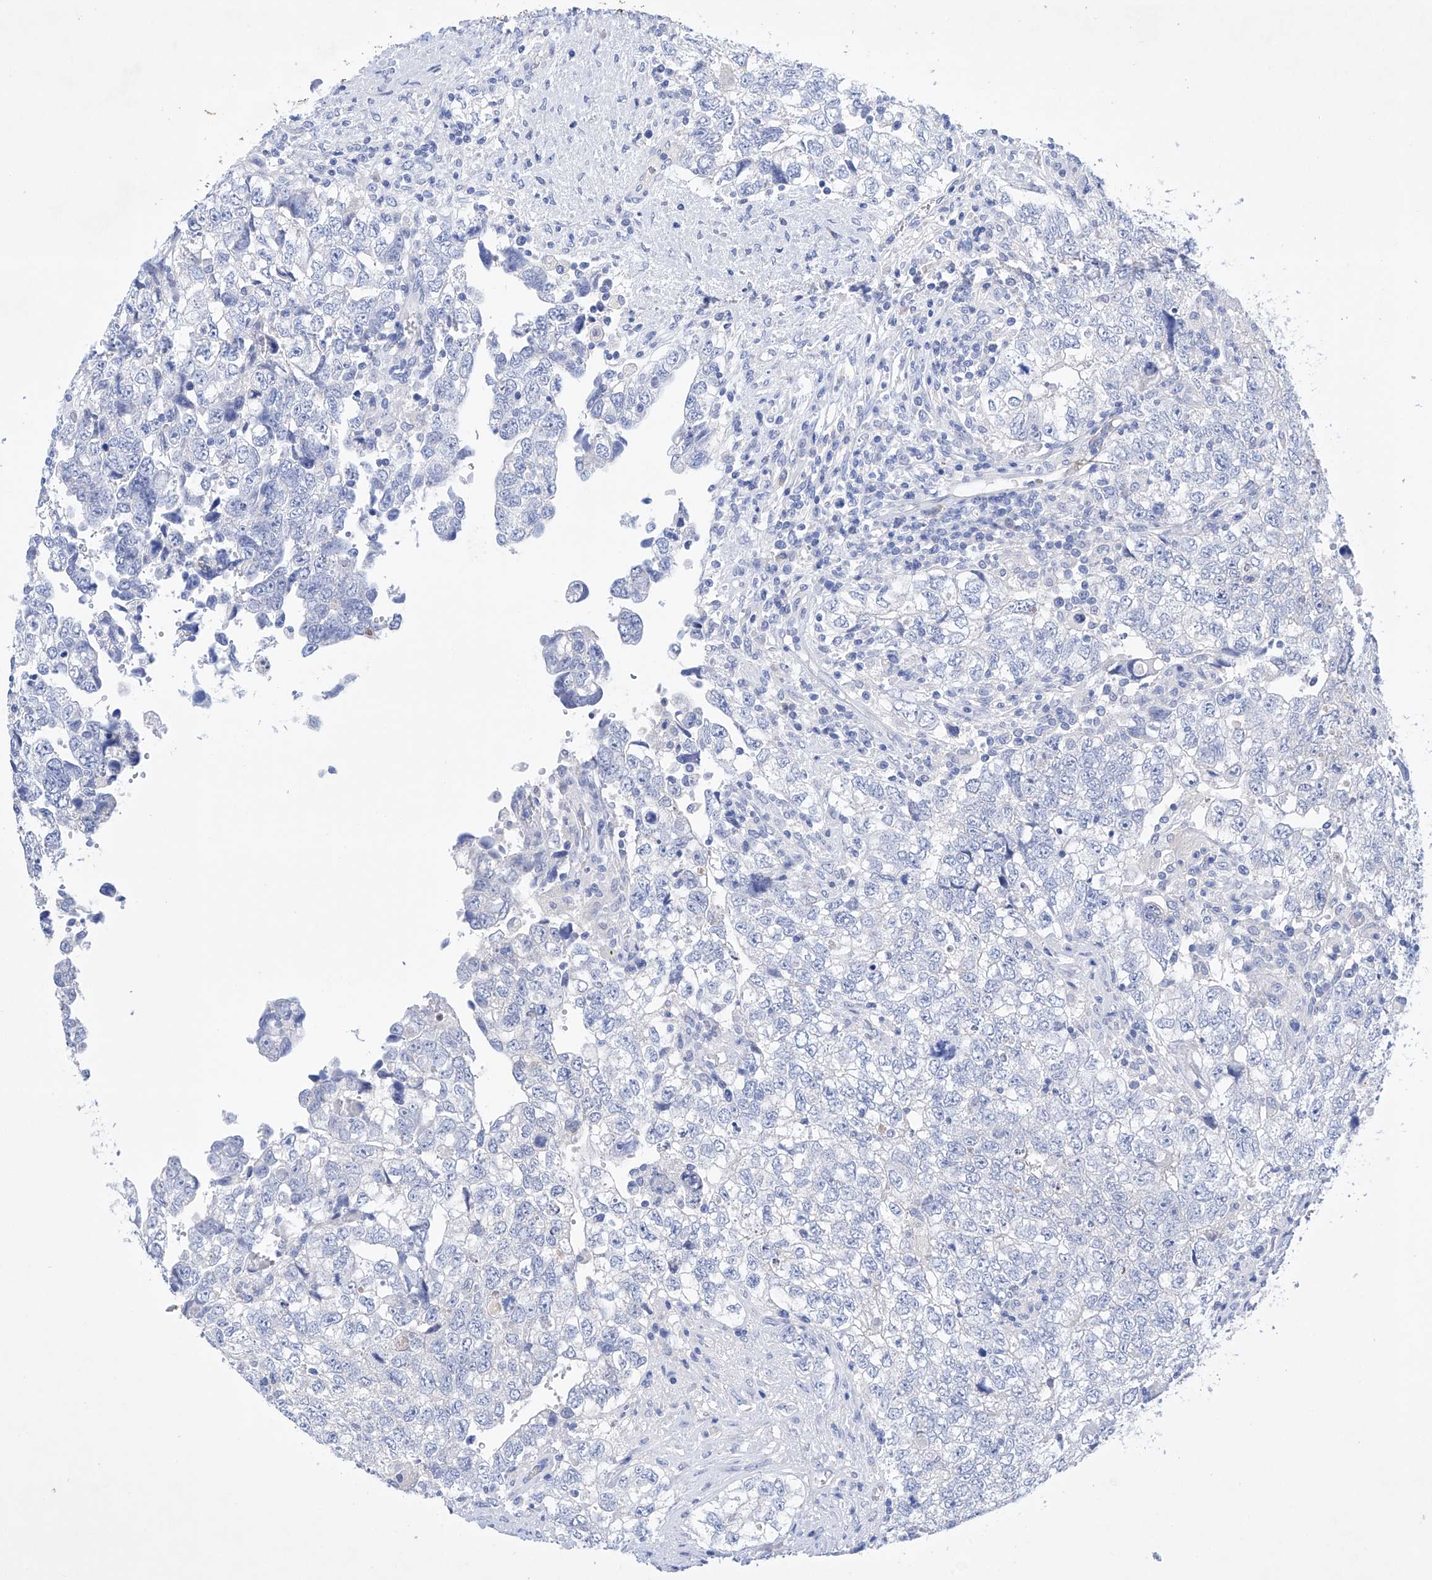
{"staining": {"intensity": "negative", "quantity": "none", "location": "none"}, "tissue": "testis cancer", "cell_type": "Tumor cells", "image_type": "cancer", "snomed": [{"axis": "morphology", "description": "Carcinoma, Embryonal, NOS"}, {"axis": "topography", "description": "Testis"}], "caption": "Tumor cells are negative for protein expression in human testis cancer (embryonal carcinoma). (IHC, brightfield microscopy, high magnification).", "gene": "LURAP1", "patient": {"sex": "male", "age": 37}}